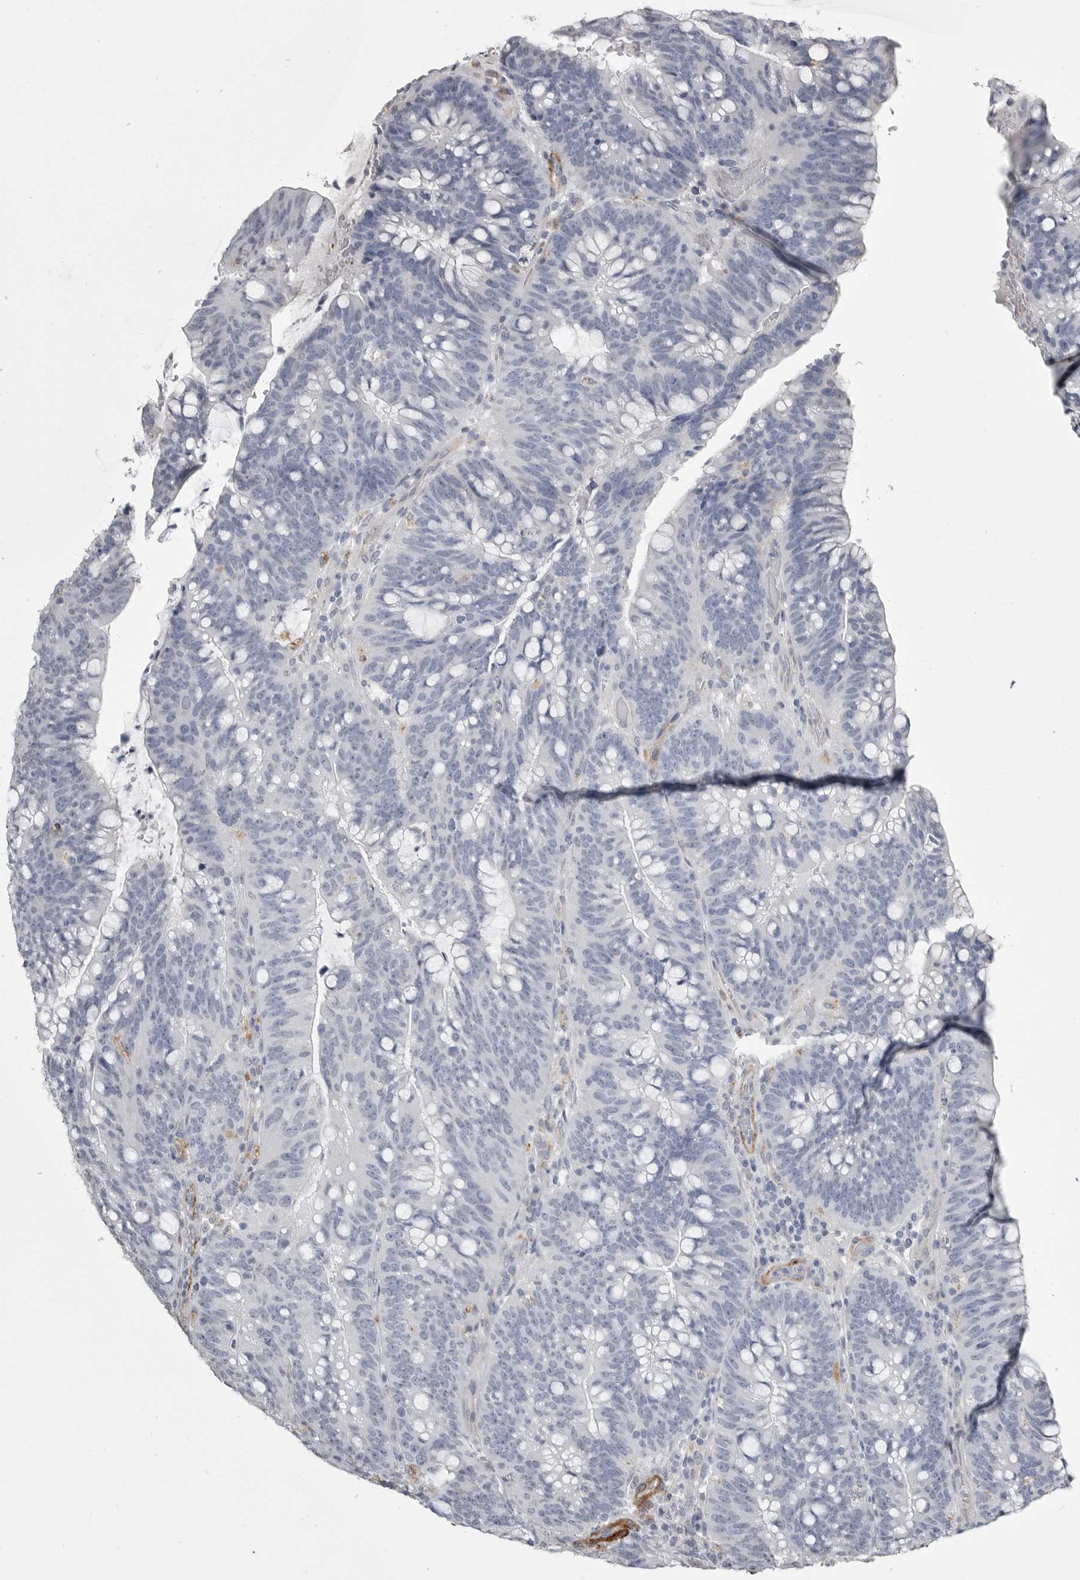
{"staining": {"intensity": "negative", "quantity": "none", "location": "none"}, "tissue": "colorectal cancer", "cell_type": "Tumor cells", "image_type": "cancer", "snomed": [{"axis": "morphology", "description": "Adenocarcinoma, NOS"}, {"axis": "topography", "description": "Colon"}], "caption": "Colorectal cancer was stained to show a protein in brown. There is no significant staining in tumor cells.", "gene": "AOC3", "patient": {"sex": "female", "age": 66}}